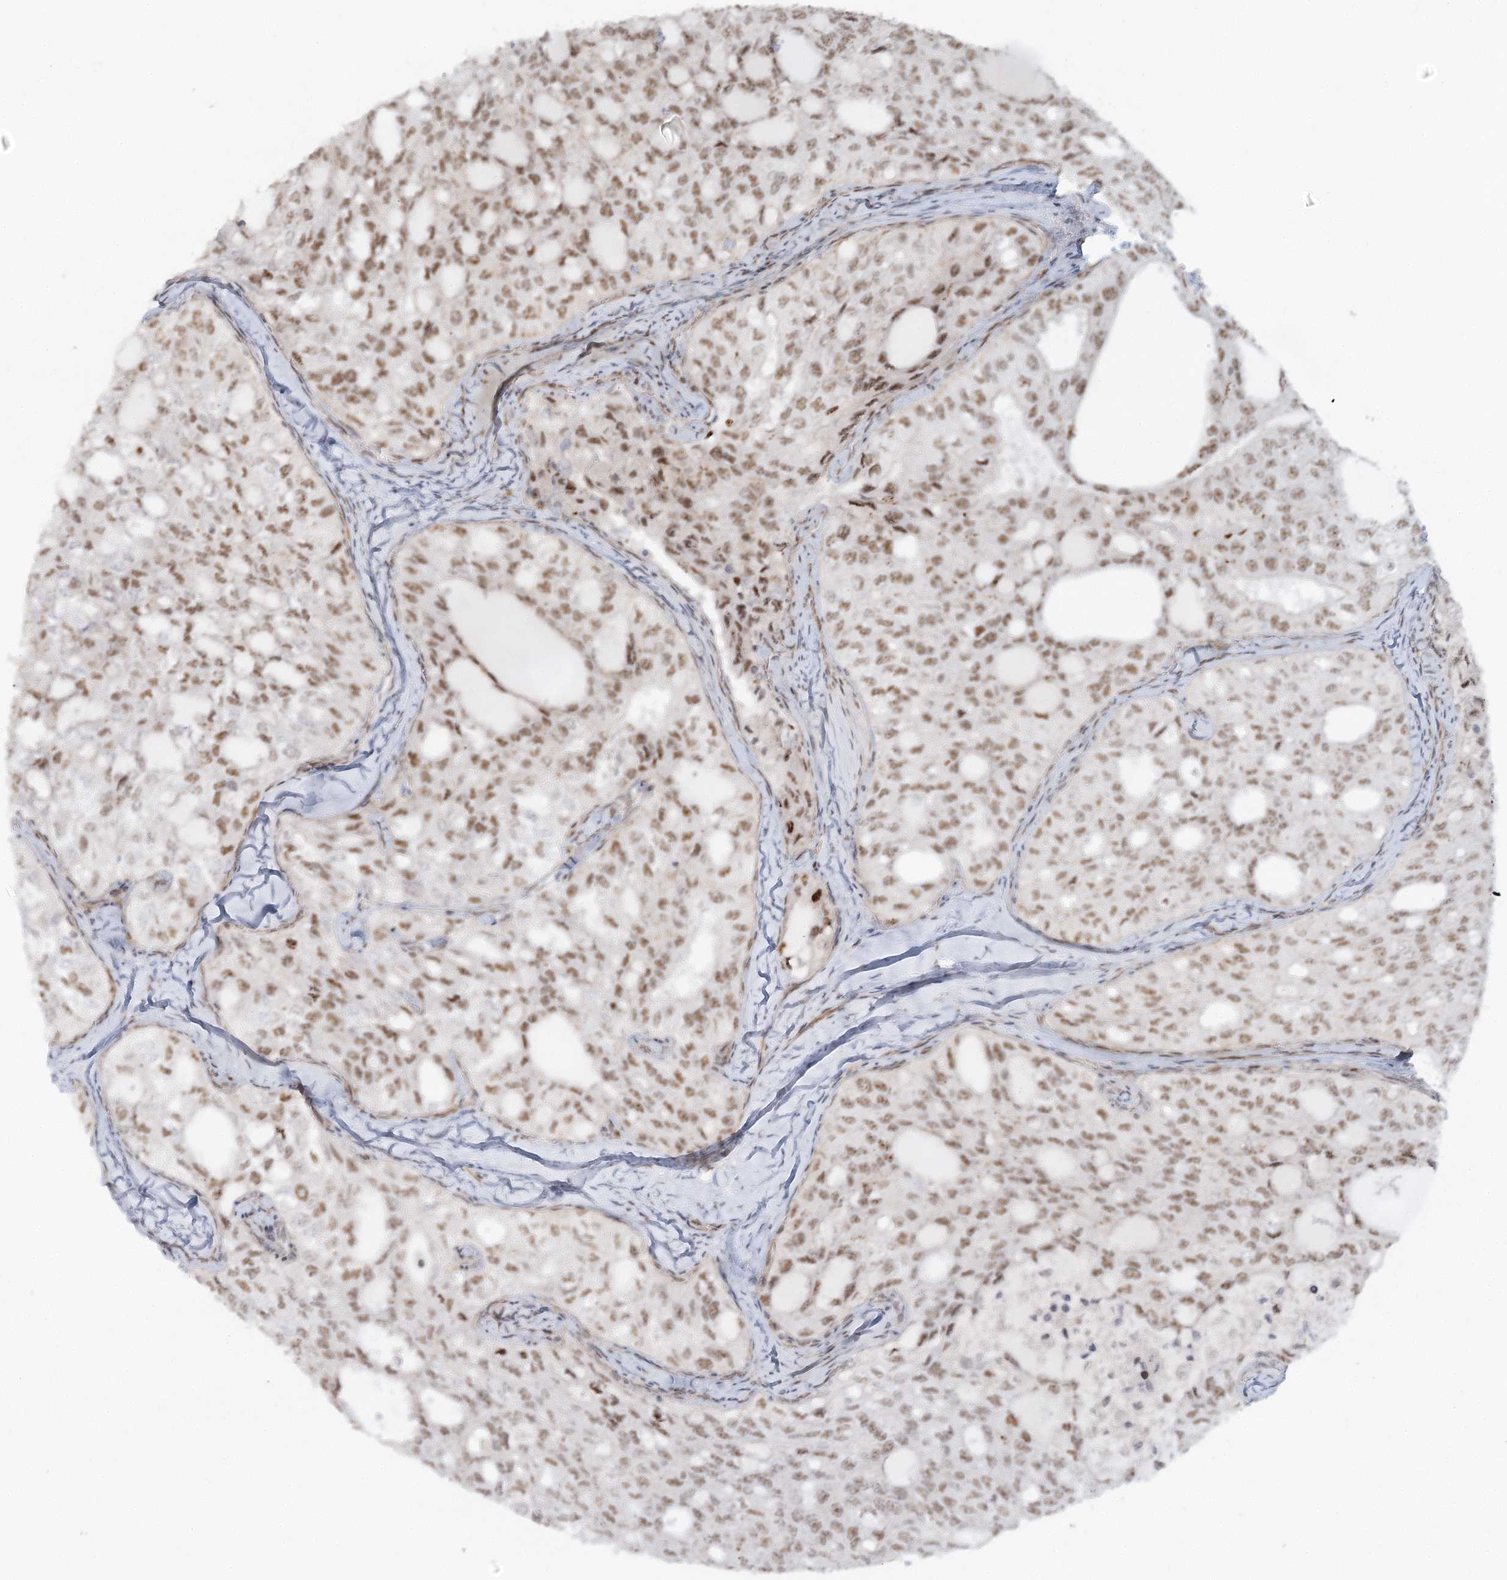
{"staining": {"intensity": "moderate", "quantity": ">75%", "location": "nuclear"}, "tissue": "thyroid cancer", "cell_type": "Tumor cells", "image_type": "cancer", "snomed": [{"axis": "morphology", "description": "Follicular adenoma carcinoma, NOS"}, {"axis": "topography", "description": "Thyroid gland"}], "caption": "Protein staining demonstrates moderate nuclear staining in about >75% of tumor cells in thyroid cancer (follicular adenoma carcinoma).", "gene": "U2SURP", "patient": {"sex": "male", "age": 75}}